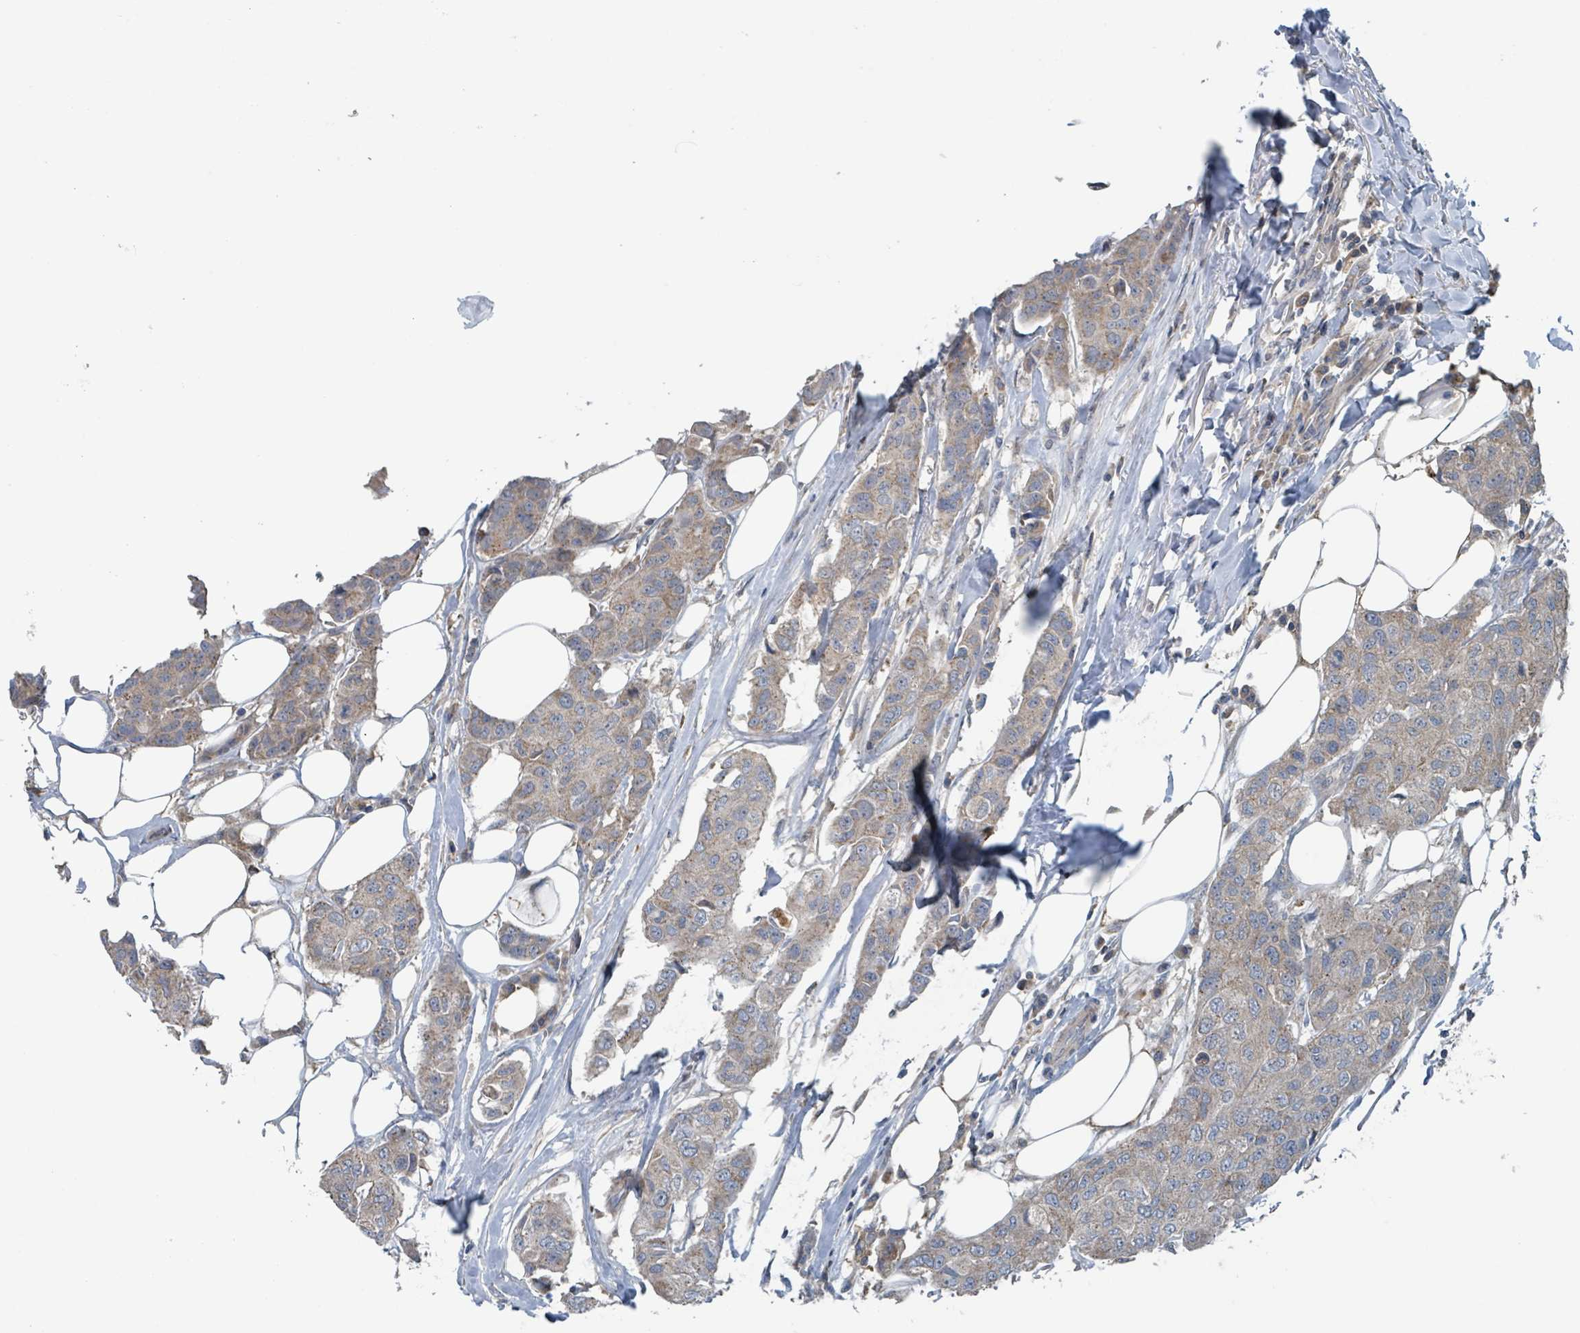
{"staining": {"intensity": "weak", "quantity": ">75%", "location": "cytoplasmic/membranous"}, "tissue": "breast cancer", "cell_type": "Tumor cells", "image_type": "cancer", "snomed": [{"axis": "morphology", "description": "Duct carcinoma"}, {"axis": "topography", "description": "Breast"}], "caption": "Human breast cancer (infiltrating ductal carcinoma) stained with a protein marker displays weak staining in tumor cells.", "gene": "ACBD4", "patient": {"sex": "female", "age": 80}}